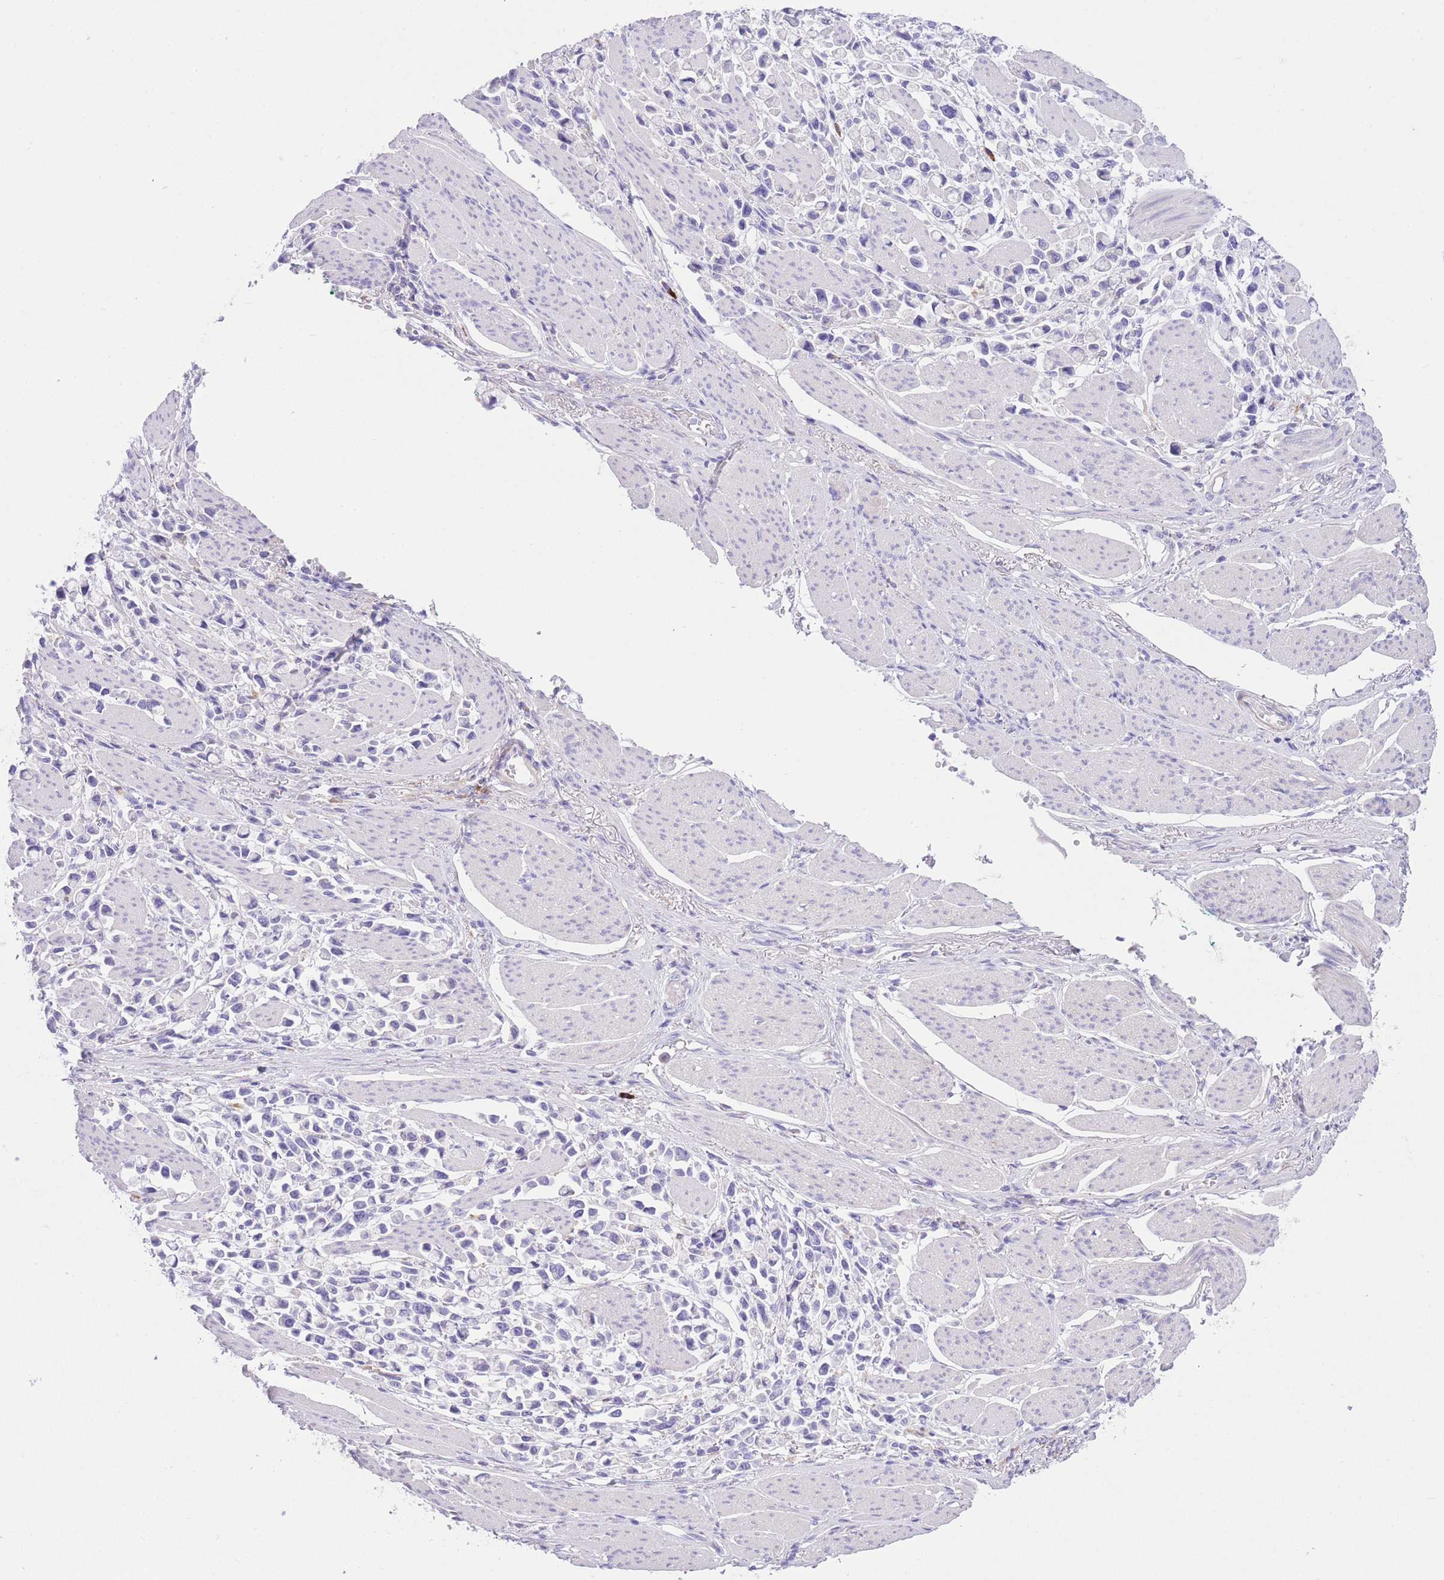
{"staining": {"intensity": "negative", "quantity": "none", "location": "none"}, "tissue": "stomach cancer", "cell_type": "Tumor cells", "image_type": "cancer", "snomed": [{"axis": "morphology", "description": "Adenocarcinoma, NOS"}, {"axis": "topography", "description": "Stomach"}], "caption": "Tumor cells show no significant positivity in stomach cancer (adenocarcinoma).", "gene": "PLBD1", "patient": {"sex": "female", "age": 81}}